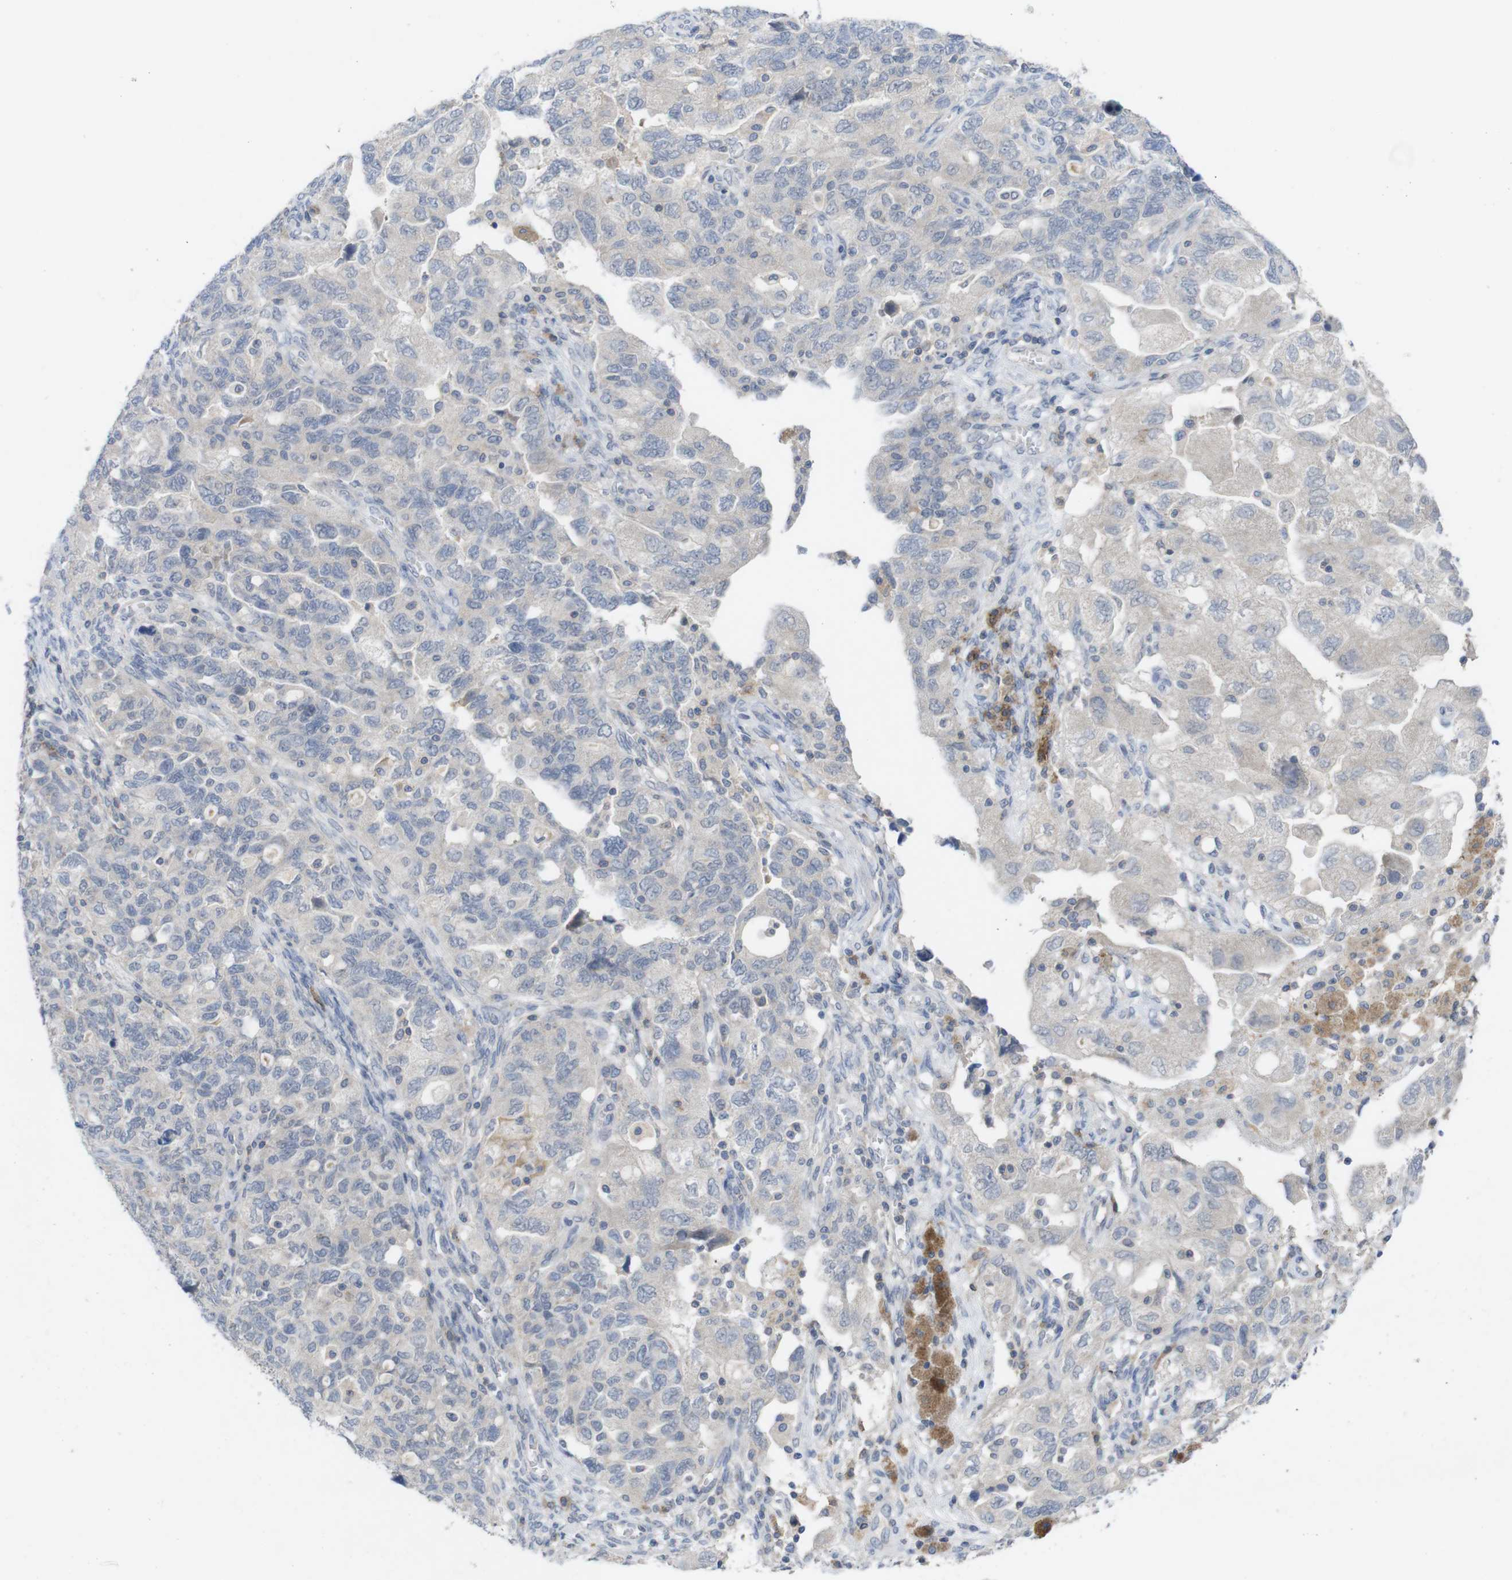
{"staining": {"intensity": "negative", "quantity": "none", "location": "none"}, "tissue": "ovarian cancer", "cell_type": "Tumor cells", "image_type": "cancer", "snomed": [{"axis": "morphology", "description": "Carcinoma, NOS"}, {"axis": "morphology", "description": "Cystadenocarcinoma, serous, NOS"}, {"axis": "topography", "description": "Ovary"}], "caption": "This is an immunohistochemistry photomicrograph of human serous cystadenocarcinoma (ovarian). There is no staining in tumor cells.", "gene": "SLAMF7", "patient": {"sex": "female", "age": 69}}